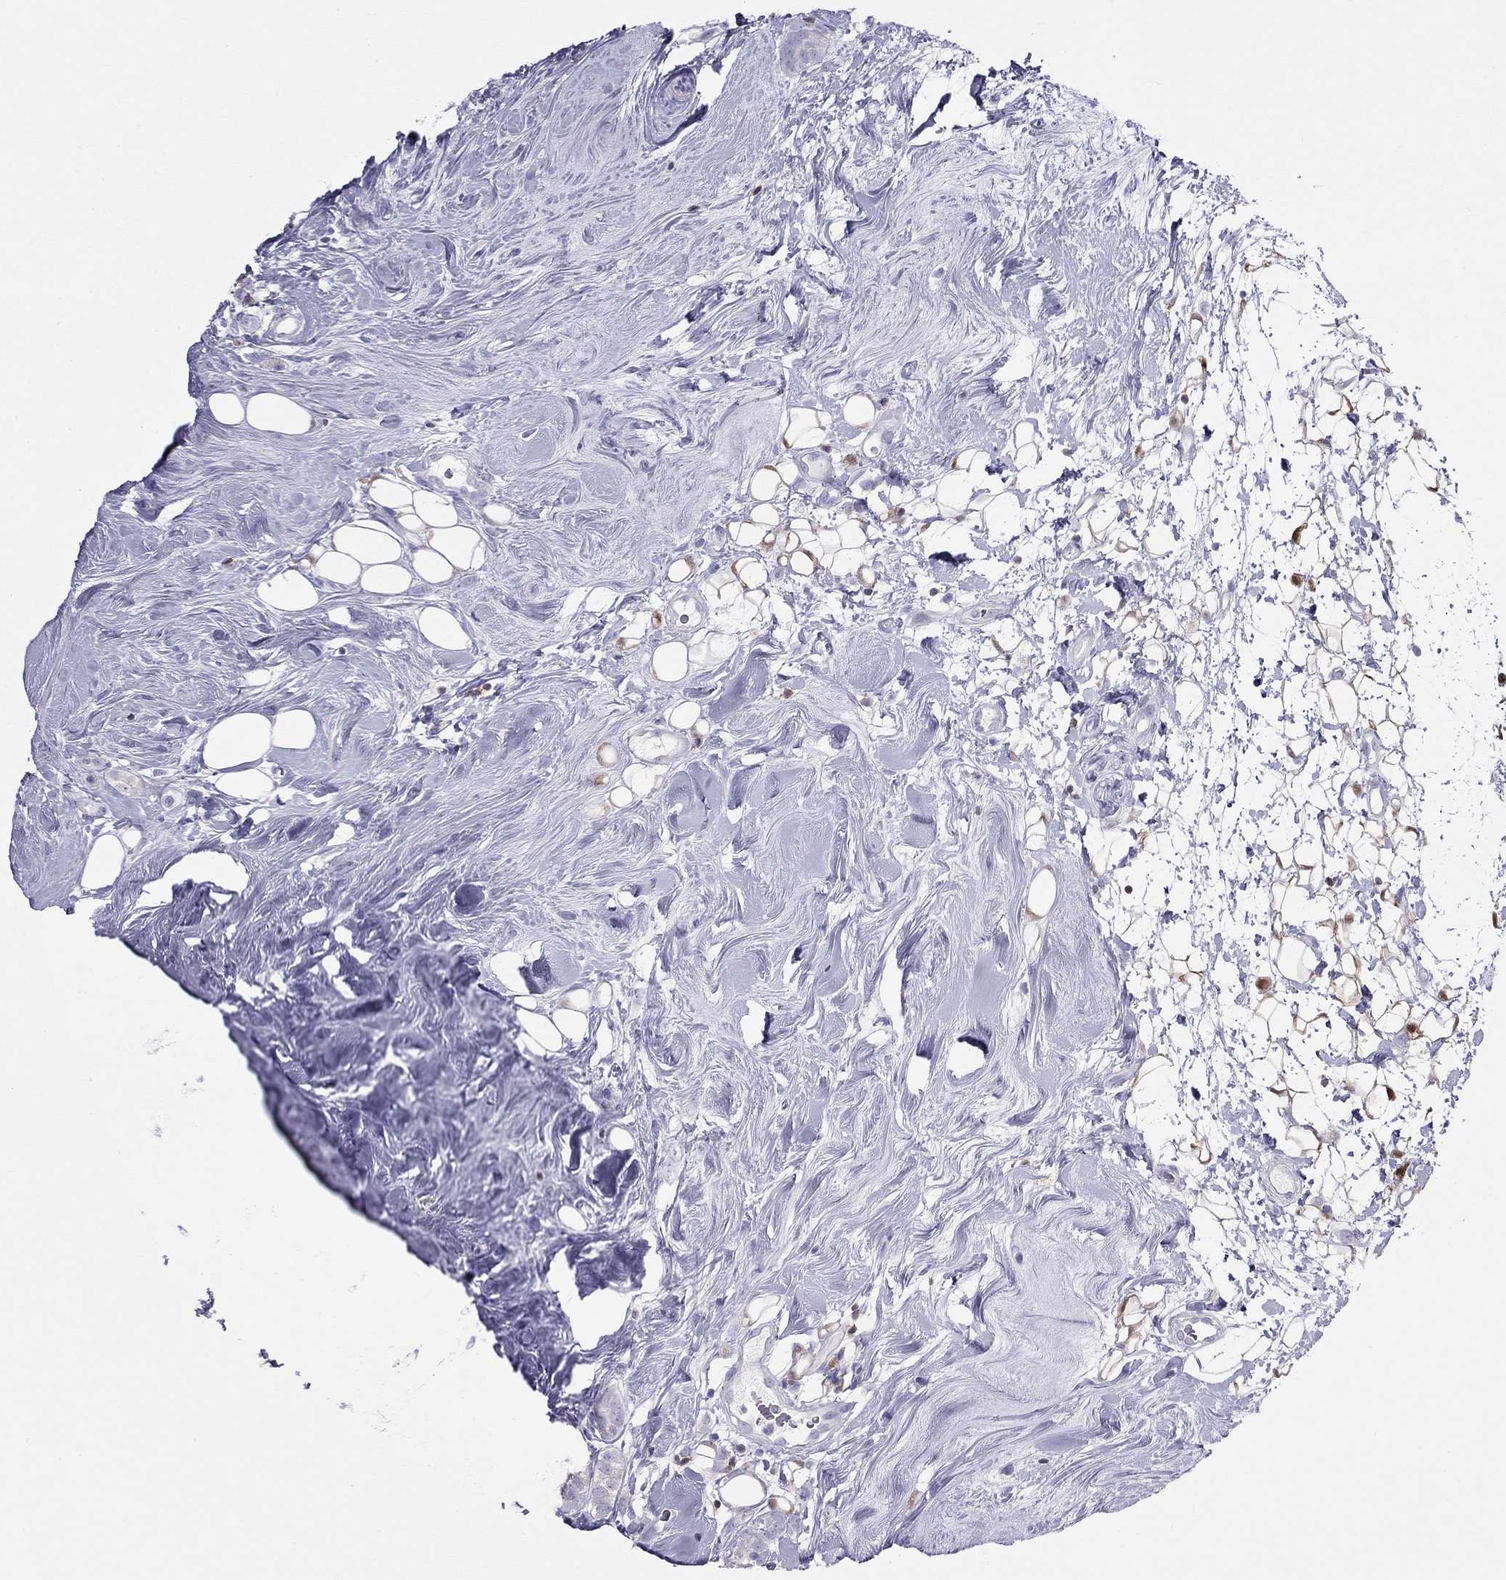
{"staining": {"intensity": "negative", "quantity": "none", "location": "none"}, "tissue": "breast cancer", "cell_type": "Tumor cells", "image_type": "cancer", "snomed": [{"axis": "morphology", "description": "Lobular carcinoma"}, {"axis": "topography", "description": "Breast"}], "caption": "Protein analysis of breast cancer exhibits no significant expression in tumor cells. (Stains: DAB (3,3'-diaminobenzidine) immunohistochemistry with hematoxylin counter stain, Microscopy: brightfield microscopy at high magnification).", "gene": "SH2D2A", "patient": {"sex": "female", "age": 49}}